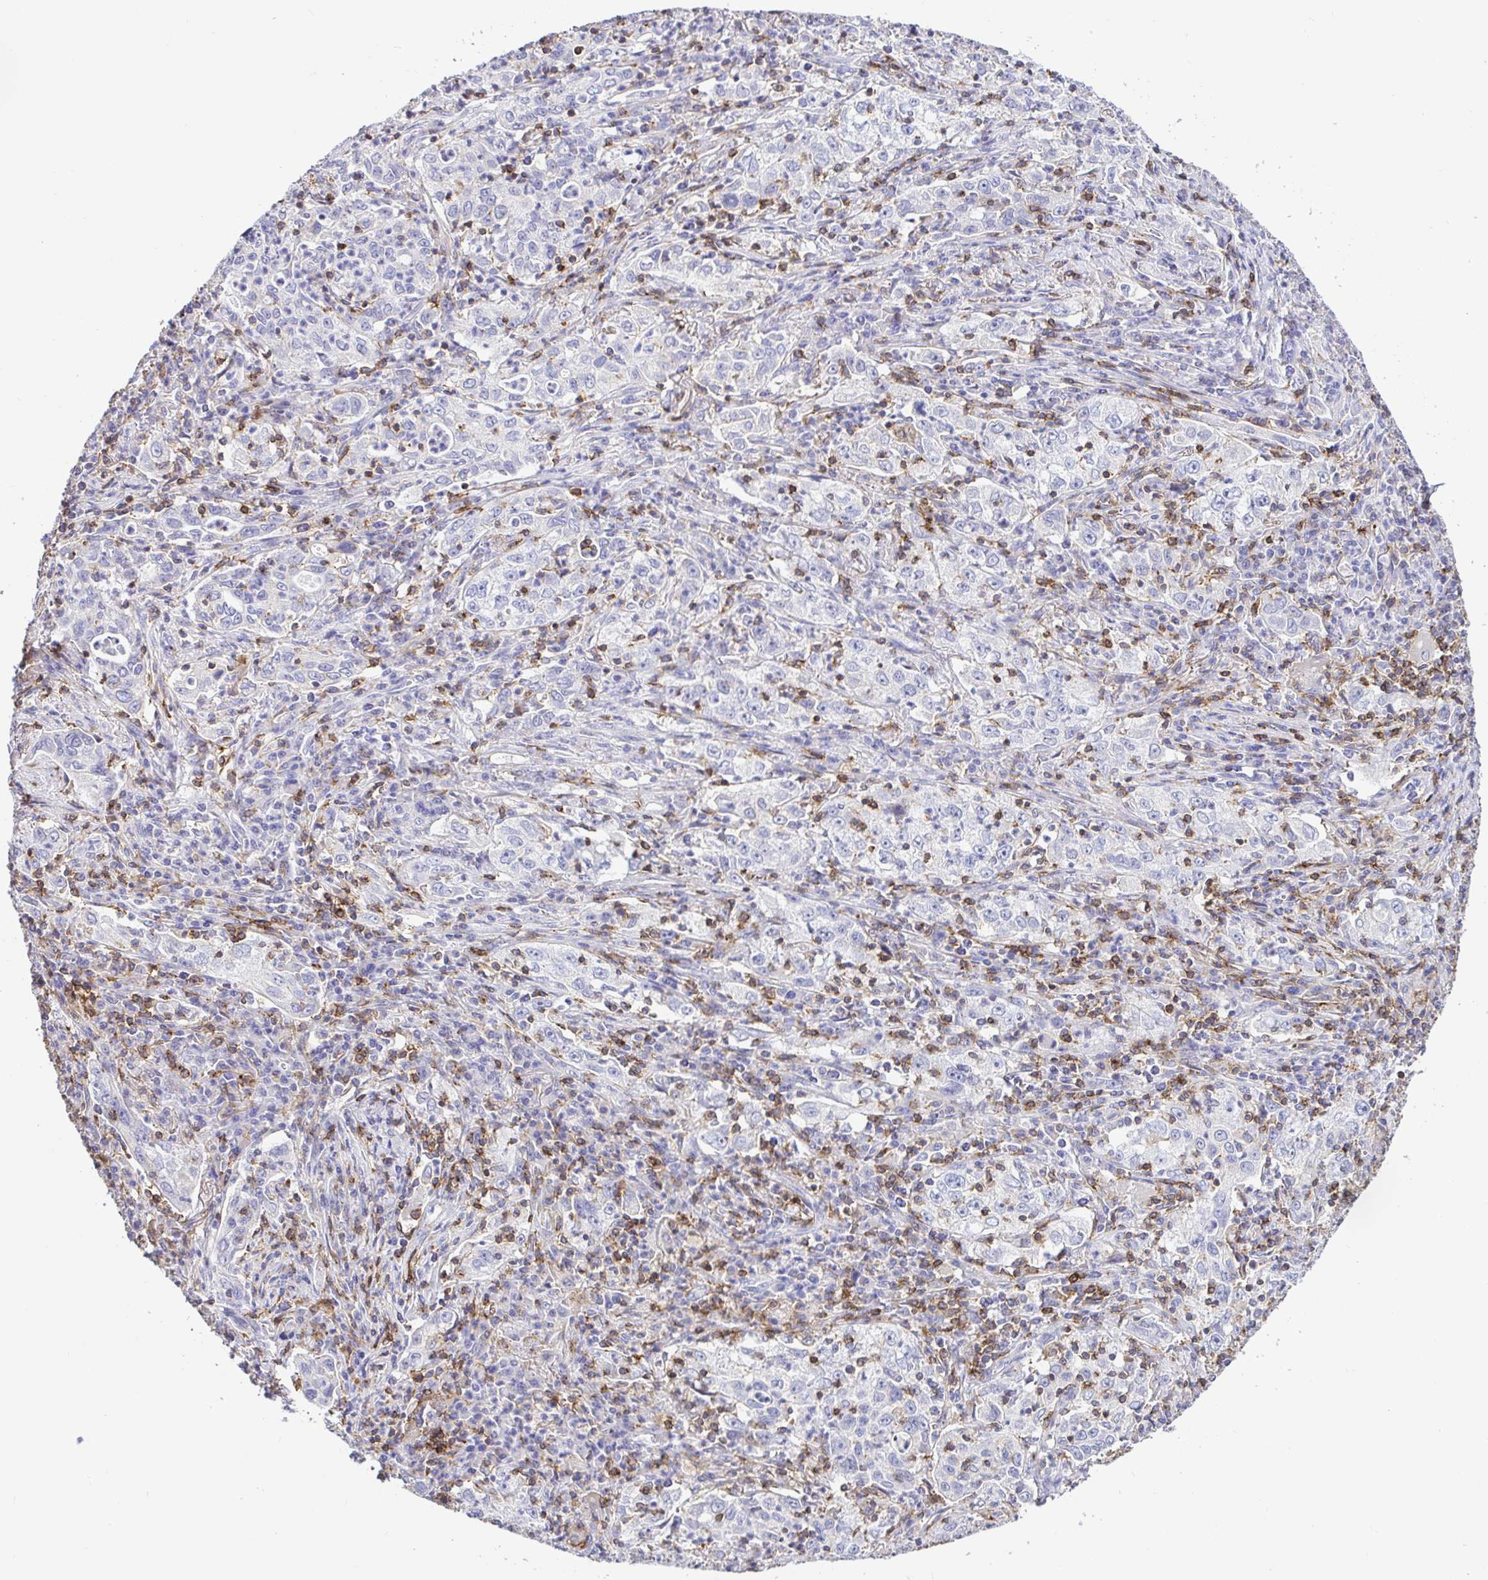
{"staining": {"intensity": "negative", "quantity": "none", "location": "none"}, "tissue": "lung cancer", "cell_type": "Tumor cells", "image_type": "cancer", "snomed": [{"axis": "morphology", "description": "Squamous cell carcinoma, NOS"}, {"axis": "topography", "description": "Lung"}], "caption": "Immunohistochemistry (IHC) micrograph of neoplastic tissue: lung cancer stained with DAB (3,3'-diaminobenzidine) displays no significant protein expression in tumor cells.", "gene": "SKAP1", "patient": {"sex": "male", "age": 71}}